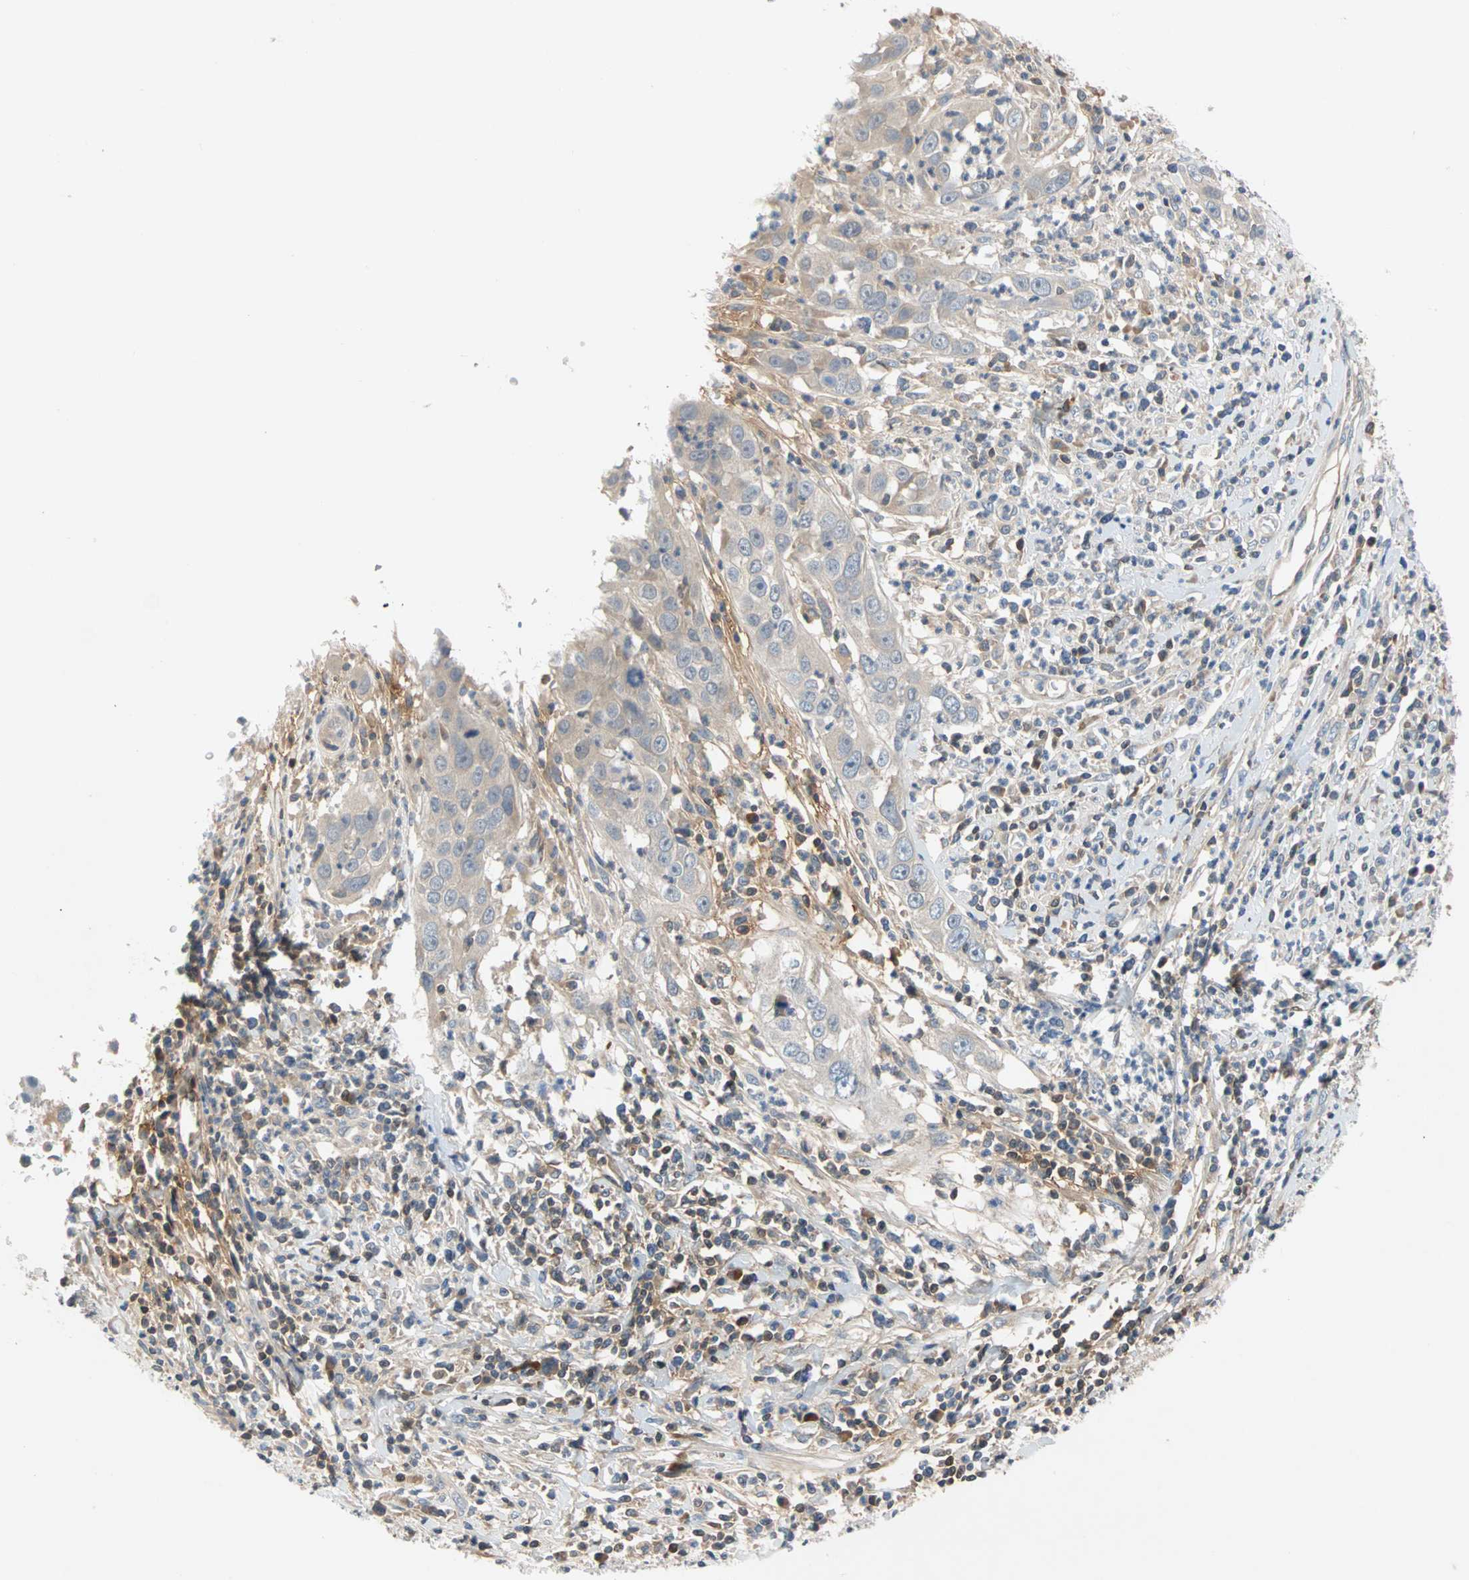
{"staining": {"intensity": "weak", "quantity": ">75%", "location": "cytoplasmic/membranous"}, "tissue": "cervical cancer", "cell_type": "Tumor cells", "image_type": "cancer", "snomed": [{"axis": "morphology", "description": "Squamous cell carcinoma, NOS"}, {"axis": "topography", "description": "Cervix"}], "caption": "Immunohistochemistry staining of squamous cell carcinoma (cervical), which exhibits low levels of weak cytoplasmic/membranous staining in about >75% of tumor cells indicating weak cytoplasmic/membranous protein expression. The staining was performed using DAB (3,3'-diaminobenzidine) (brown) for protein detection and nuclei were counterstained in hematoxylin (blue).", "gene": "MAP4K1", "patient": {"sex": "female", "age": 32}}